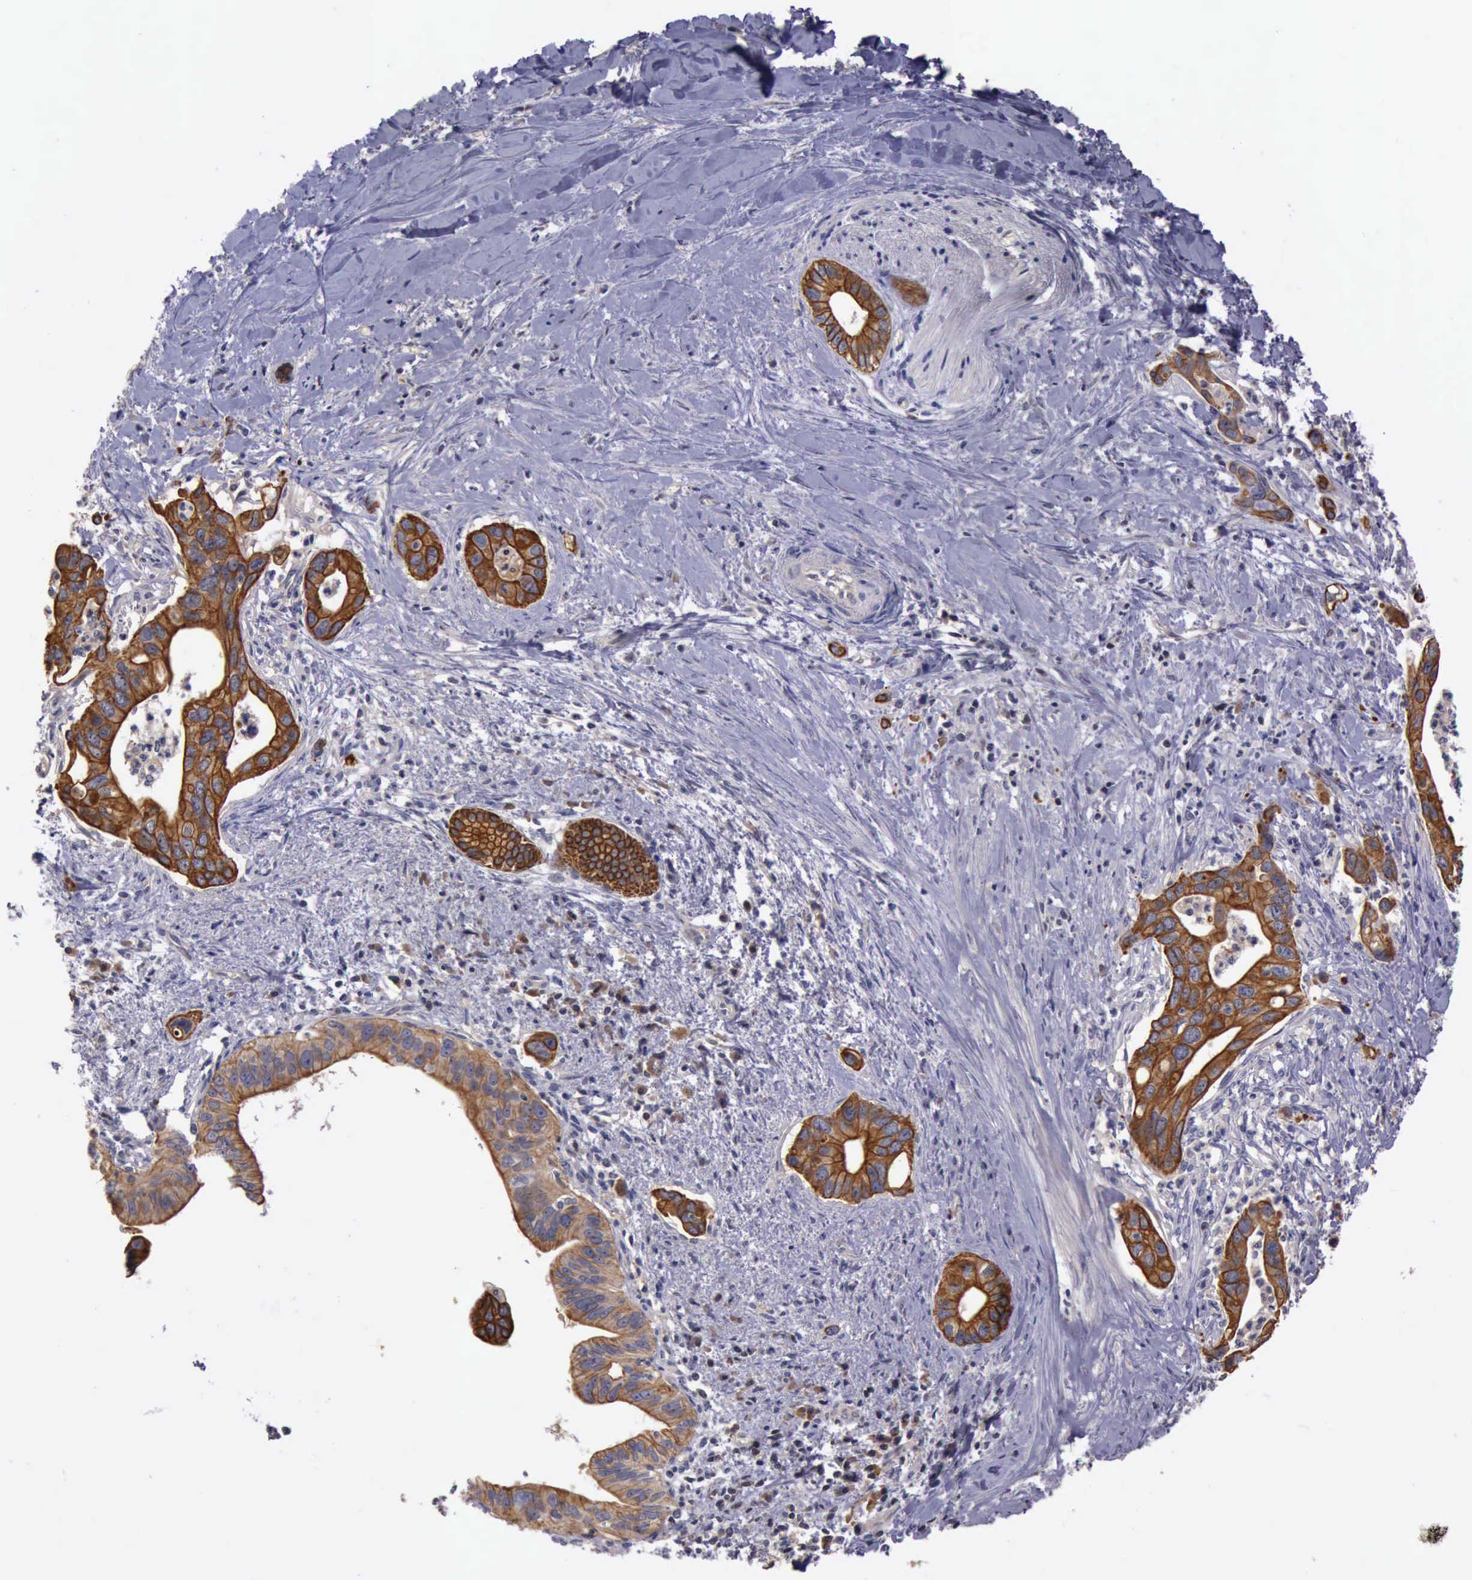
{"staining": {"intensity": "moderate", "quantity": ">75%", "location": "cytoplasmic/membranous"}, "tissue": "liver cancer", "cell_type": "Tumor cells", "image_type": "cancer", "snomed": [{"axis": "morphology", "description": "Cholangiocarcinoma"}, {"axis": "topography", "description": "Liver"}], "caption": "Protein staining reveals moderate cytoplasmic/membranous staining in approximately >75% of tumor cells in liver cancer (cholangiocarcinoma).", "gene": "RAB39B", "patient": {"sex": "female", "age": 65}}